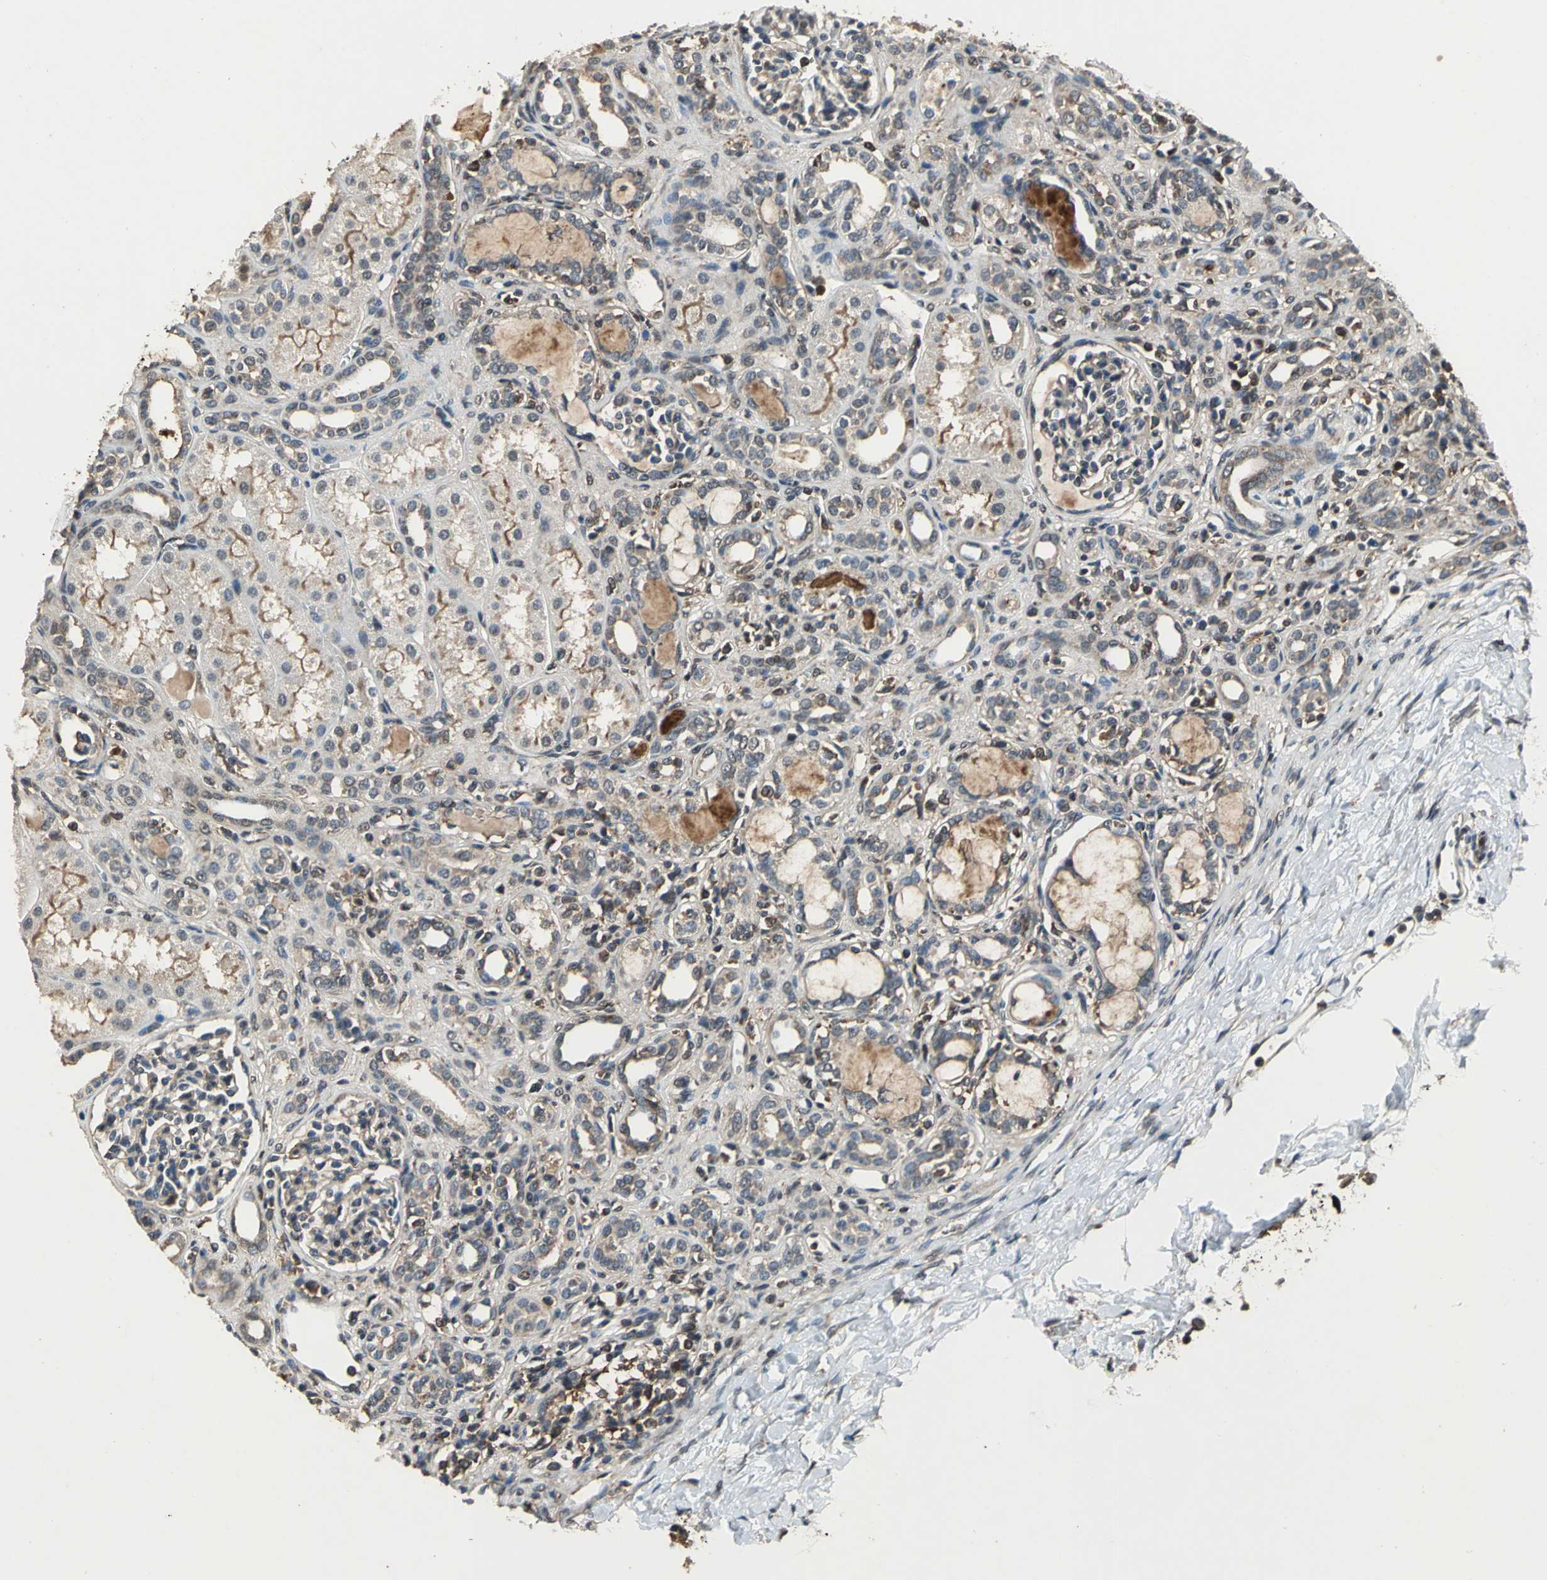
{"staining": {"intensity": "negative", "quantity": "none", "location": "none"}, "tissue": "kidney", "cell_type": "Cells in glomeruli", "image_type": "normal", "snomed": [{"axis": "morphology", "description": "Normal tissue, NOS"}, {"axis": "topography", "description": "Kidney"}], "caption": "Cells in glomeruli show no significant protein positivity in unremarkable kidney. (DAB immunohistochemistry visualized using brightfield microscopy, high magnification).", "gene": "EIF2B2", "patient": {"sex": "male", "age": 7}}